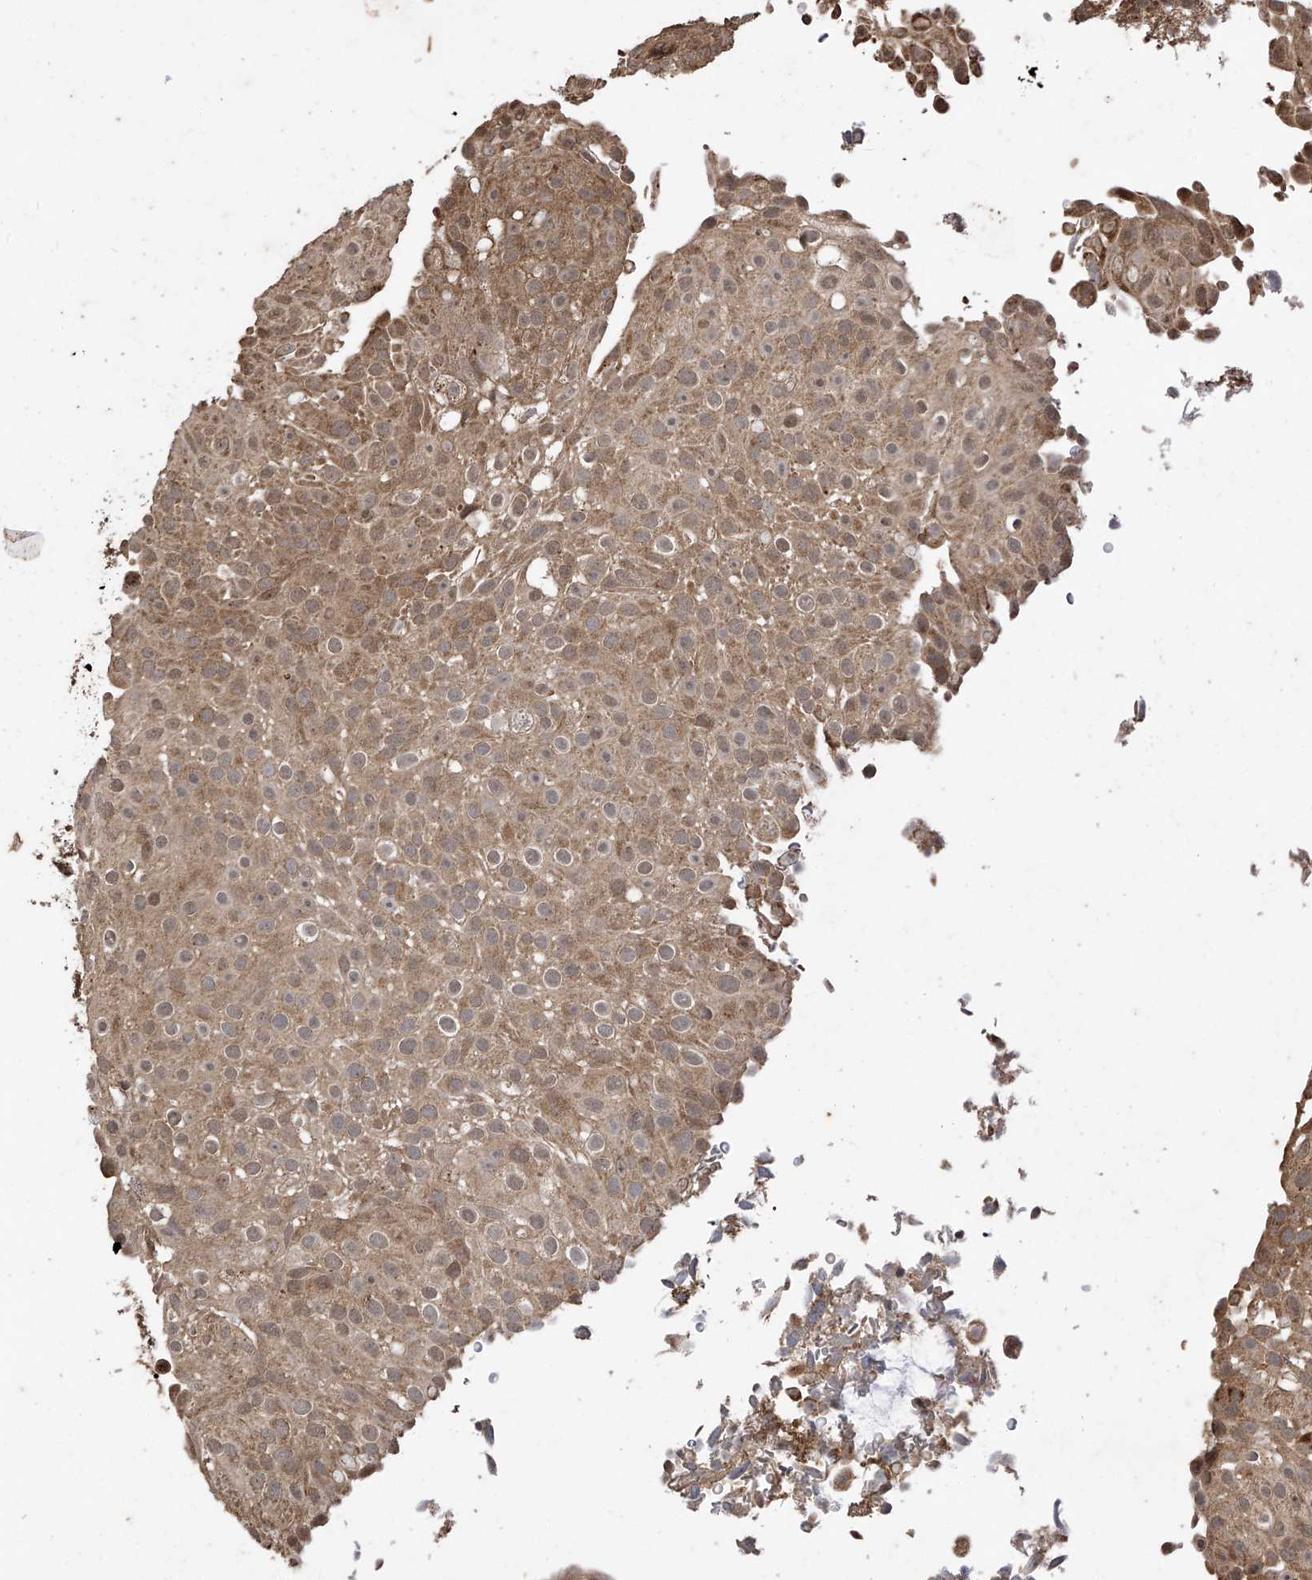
{"staining": {"intensity": "moderate", "quantity": ">75%", "location": "cytoplasmic/membranous"}, "tissue": "urothelial cancer", "cell_type": "Tumor cells", "image_type": "cancer", "snomed": [{"axis": "morphology", "description": "Urothelial carcinoma, Low grade"}, {"axis": "topography", "description": "Urinary bladder"}], "caption": "Immunohistochemistry image of neoplastic tissue: human low-grade urothelial carcinoma stained using immunohistochemistry (IHC) reveals medium levels of moderate protein expression localized specifically in the cytoplasmic/membranous of tumor cells, appearing as a cytoplasmic/membranous brown color.", "gene": "PNPT1", "patient": {"sex": "male", "age": 78}}